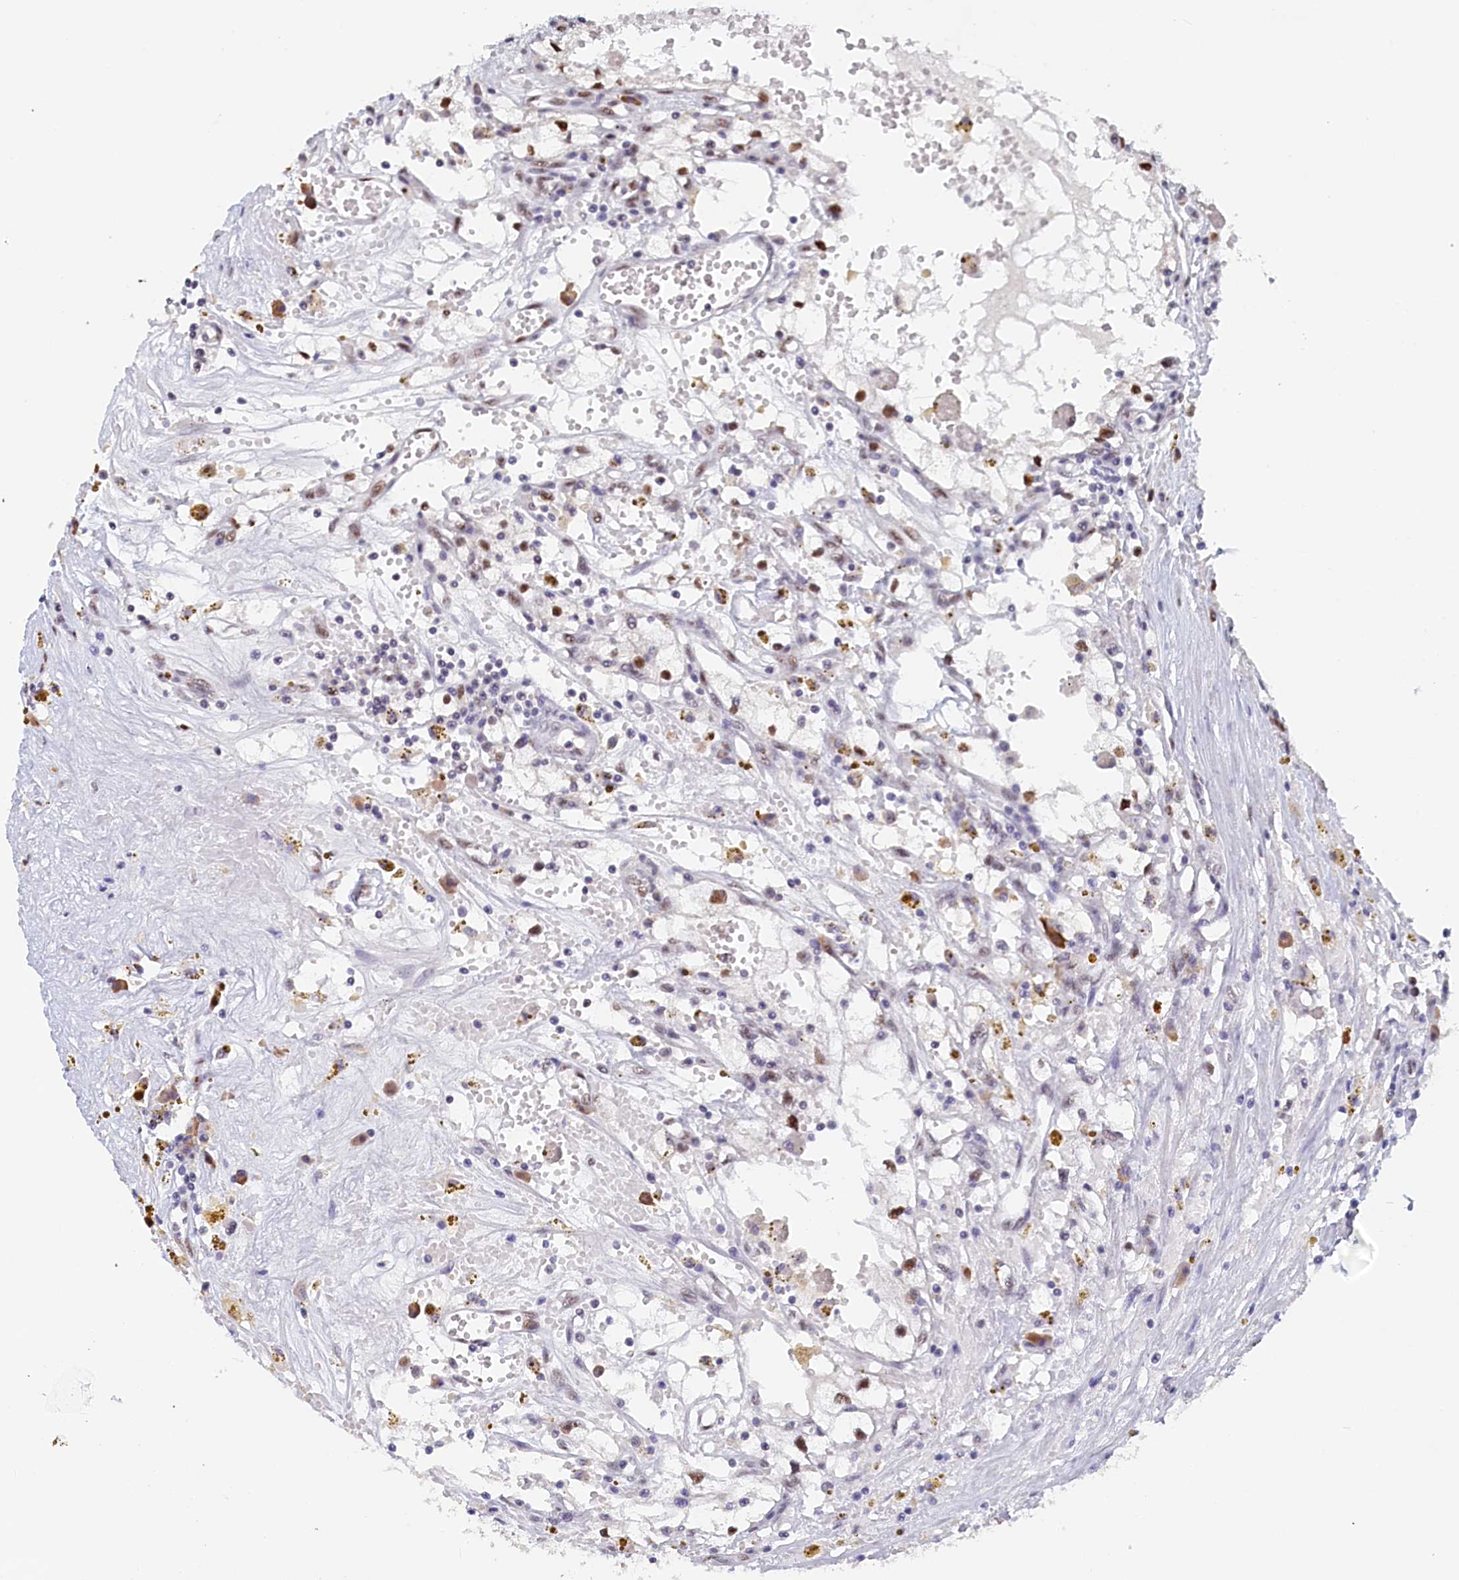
{"staining": {"intensity": "moderate", "quantity": "<25%", "location": "nuclear"}, "tissue": "renal cancer", "cell_type": "Tumor cells", "image_type": "cancer", "snomed": [{"axis": "morphology", "description": "Adenocarcinoma, NOS"}, {"axis": "topography", "description": "Kidney"}], "caption": "IHC micrograph of renal adenocarcinoma stained for a protein (brown), which demonstrates low levels of moderate nuclear expression in approximately <25% of tumor cells.", "gene": "MOSPD3", "patient": {"sex": "male", "age": 56}}